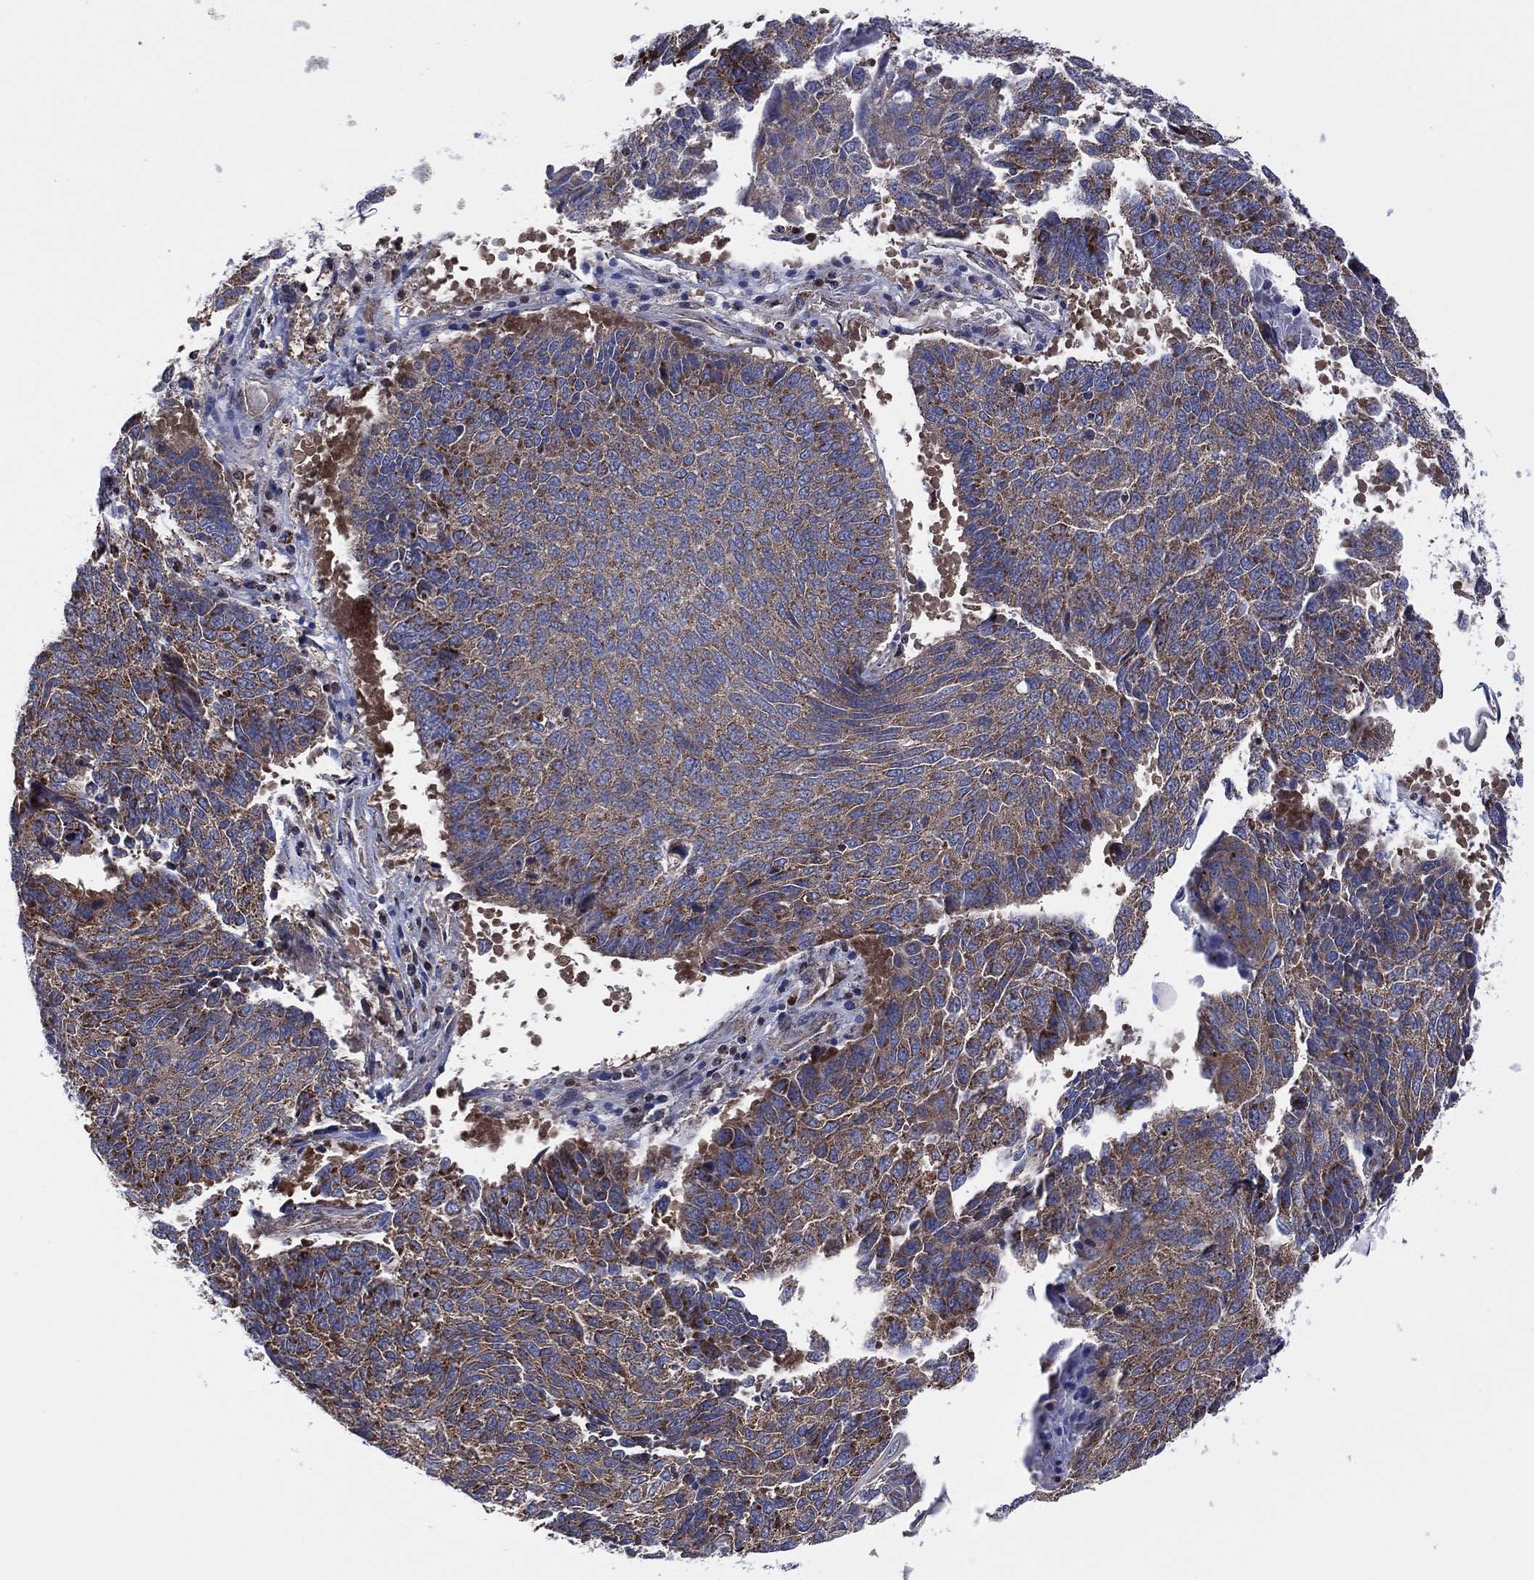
{"staining": {"intensity": "weak", "quantity": "25%-75%", "location": "cytoplasmic/membranous"}, "tissue": "lung cancer", "cell_type": "Tumor cells", "image_type": "cancer", "snomed": [{"axis": "morphology", "description": "Squamous cell carcinoma, NOS"}, {"axis": "topography", "description": "Lung"}], "caption": "About 25%-75% of tumor cells in squamous cell carcinoma (lung) exhibit weak cytoplasmic/membranous protein expression as visualized by brown immunohistochemical staining.", "gene": "PIDD1", "patient": {"sex": "male", "age": 73}}